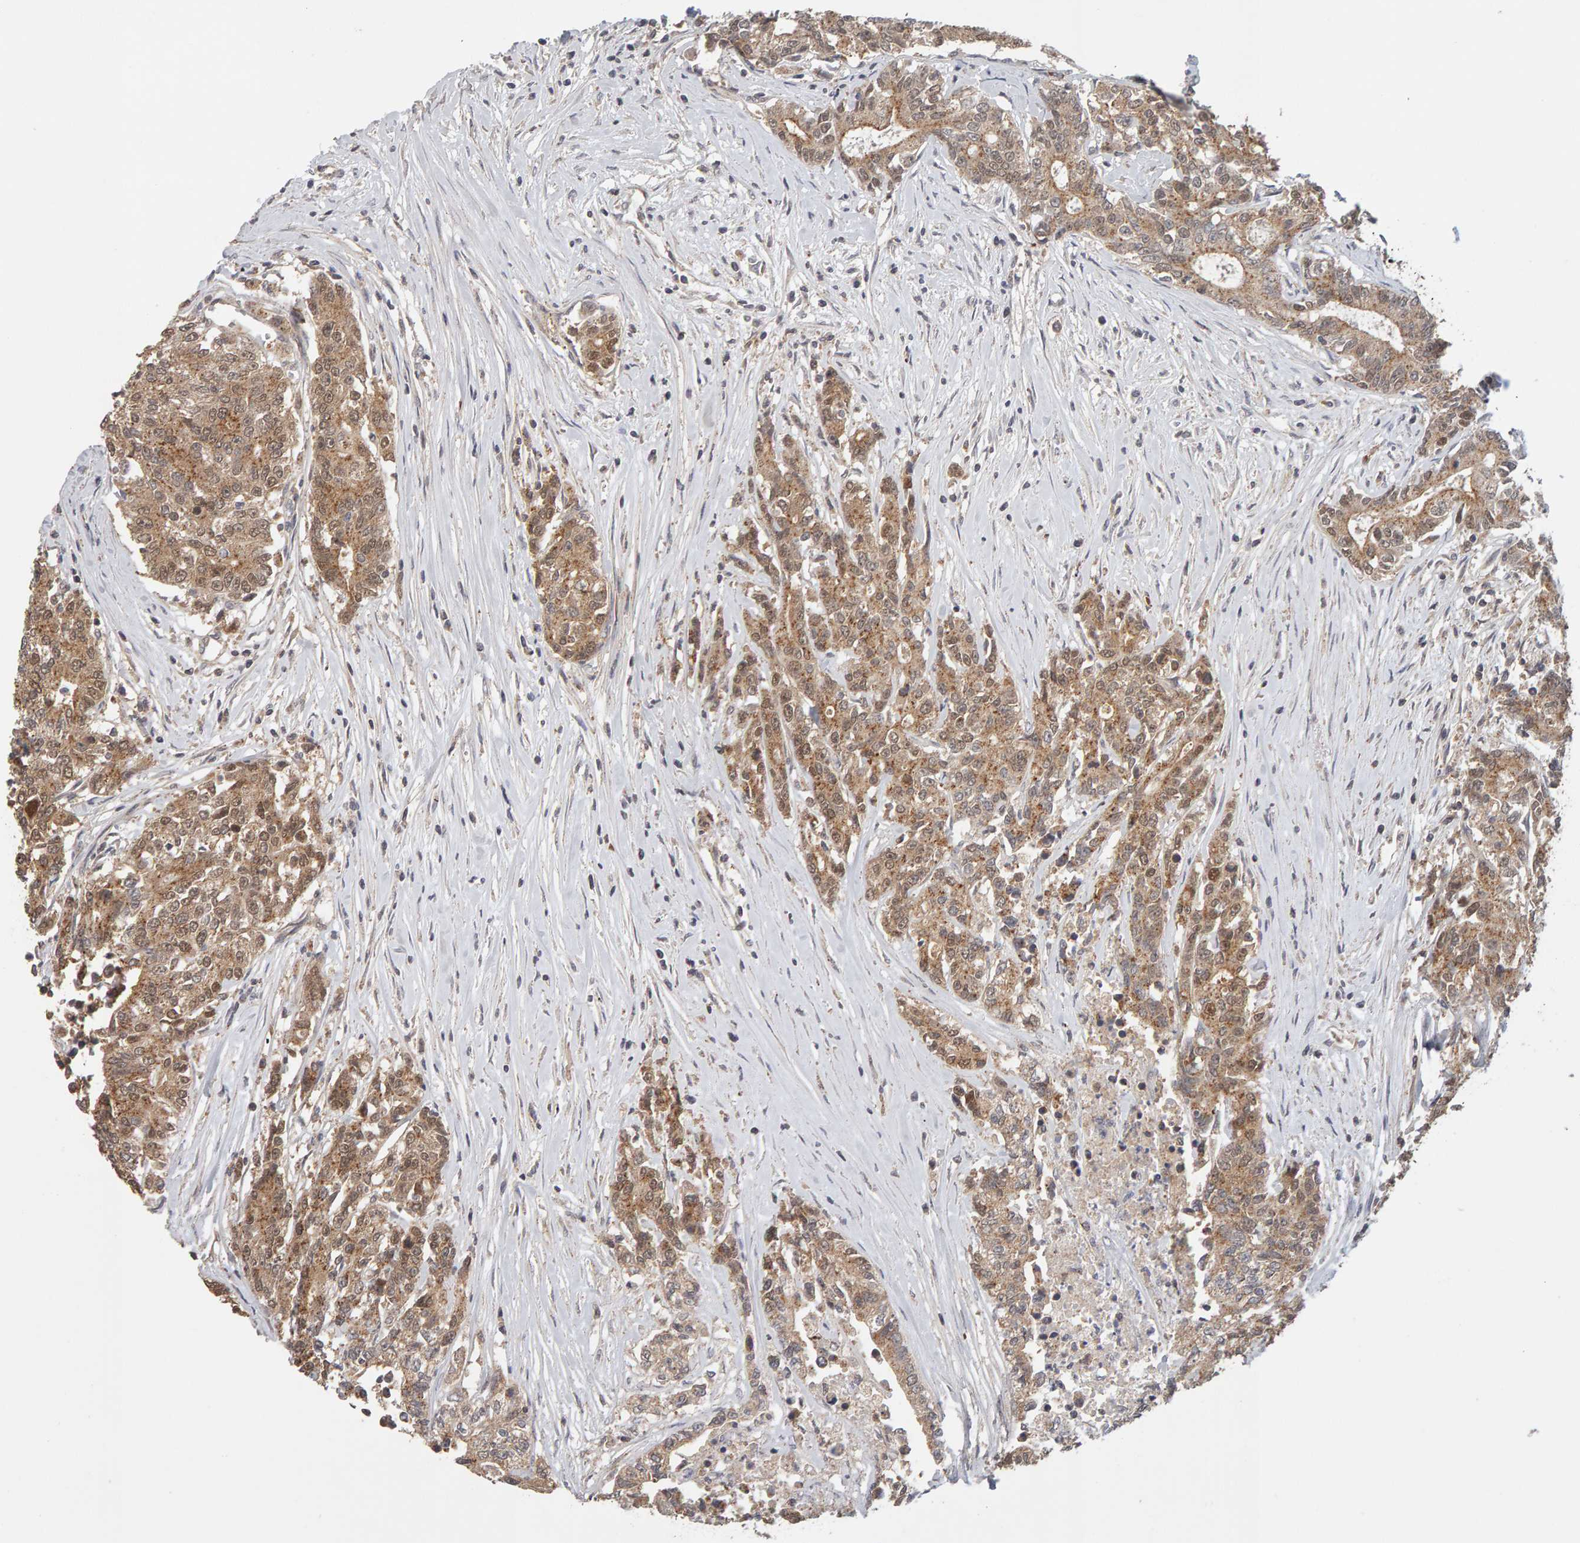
{"staining": {"intensity": "strong", "quantity": "<25%", "location": "cytoplasmic/membranous"}, "tissue": "colorectal cancer", "cell_type": "Tumor cells", "image_type": "cancer", "snomed": [{"axis": "morphology", "description": "Adenocarcinoma, NOS"}, {"axis": "topography", "description": "Colon"}], "caption": "A brown stain labels strong cytoplasmic/membranous expression of a protein in human colorectal cancer tumor cells.", "gene": "DNAJC7", "patient": {"sex": "female", "age": 77}}